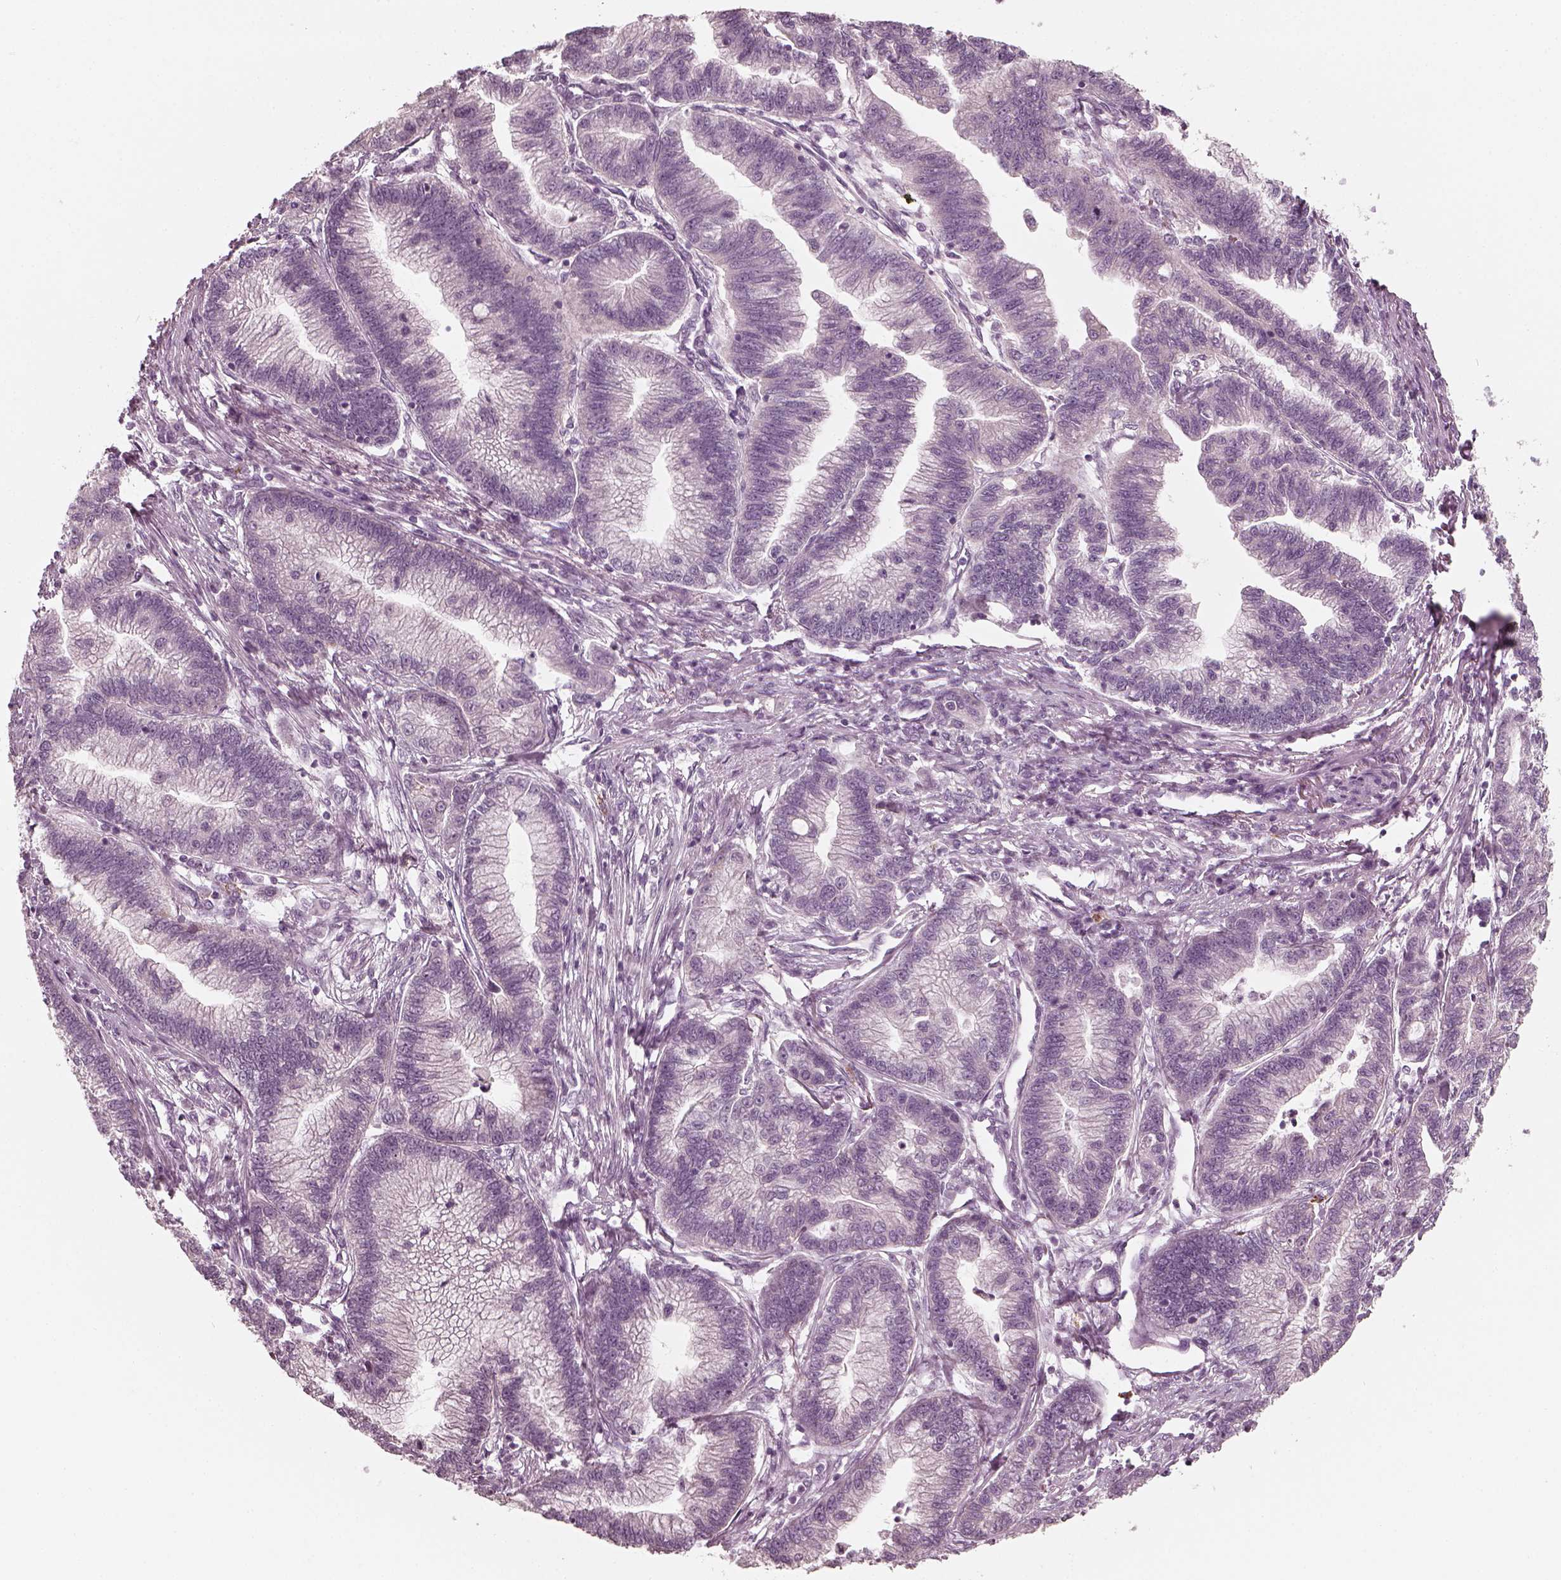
{"staining": {"intensity": "negative", "quantity": "none", "location": "none"}, "tissue": "stomach cancer", "cell_type": "Tumor cells", "image_type": "cancer", "snomed": [{"axis": "morphology", "description": "Adenocarcinoma, NOS"}, {"axis": "topography", "description": "Stomach"}], "caption": "The micrograph shows no significant staining in tumor cells of stomach adenocarcinoma. Nuclei are stained in blue.", "gene": "CNTN1", "patient": {"sex": "male", "age": 83}}